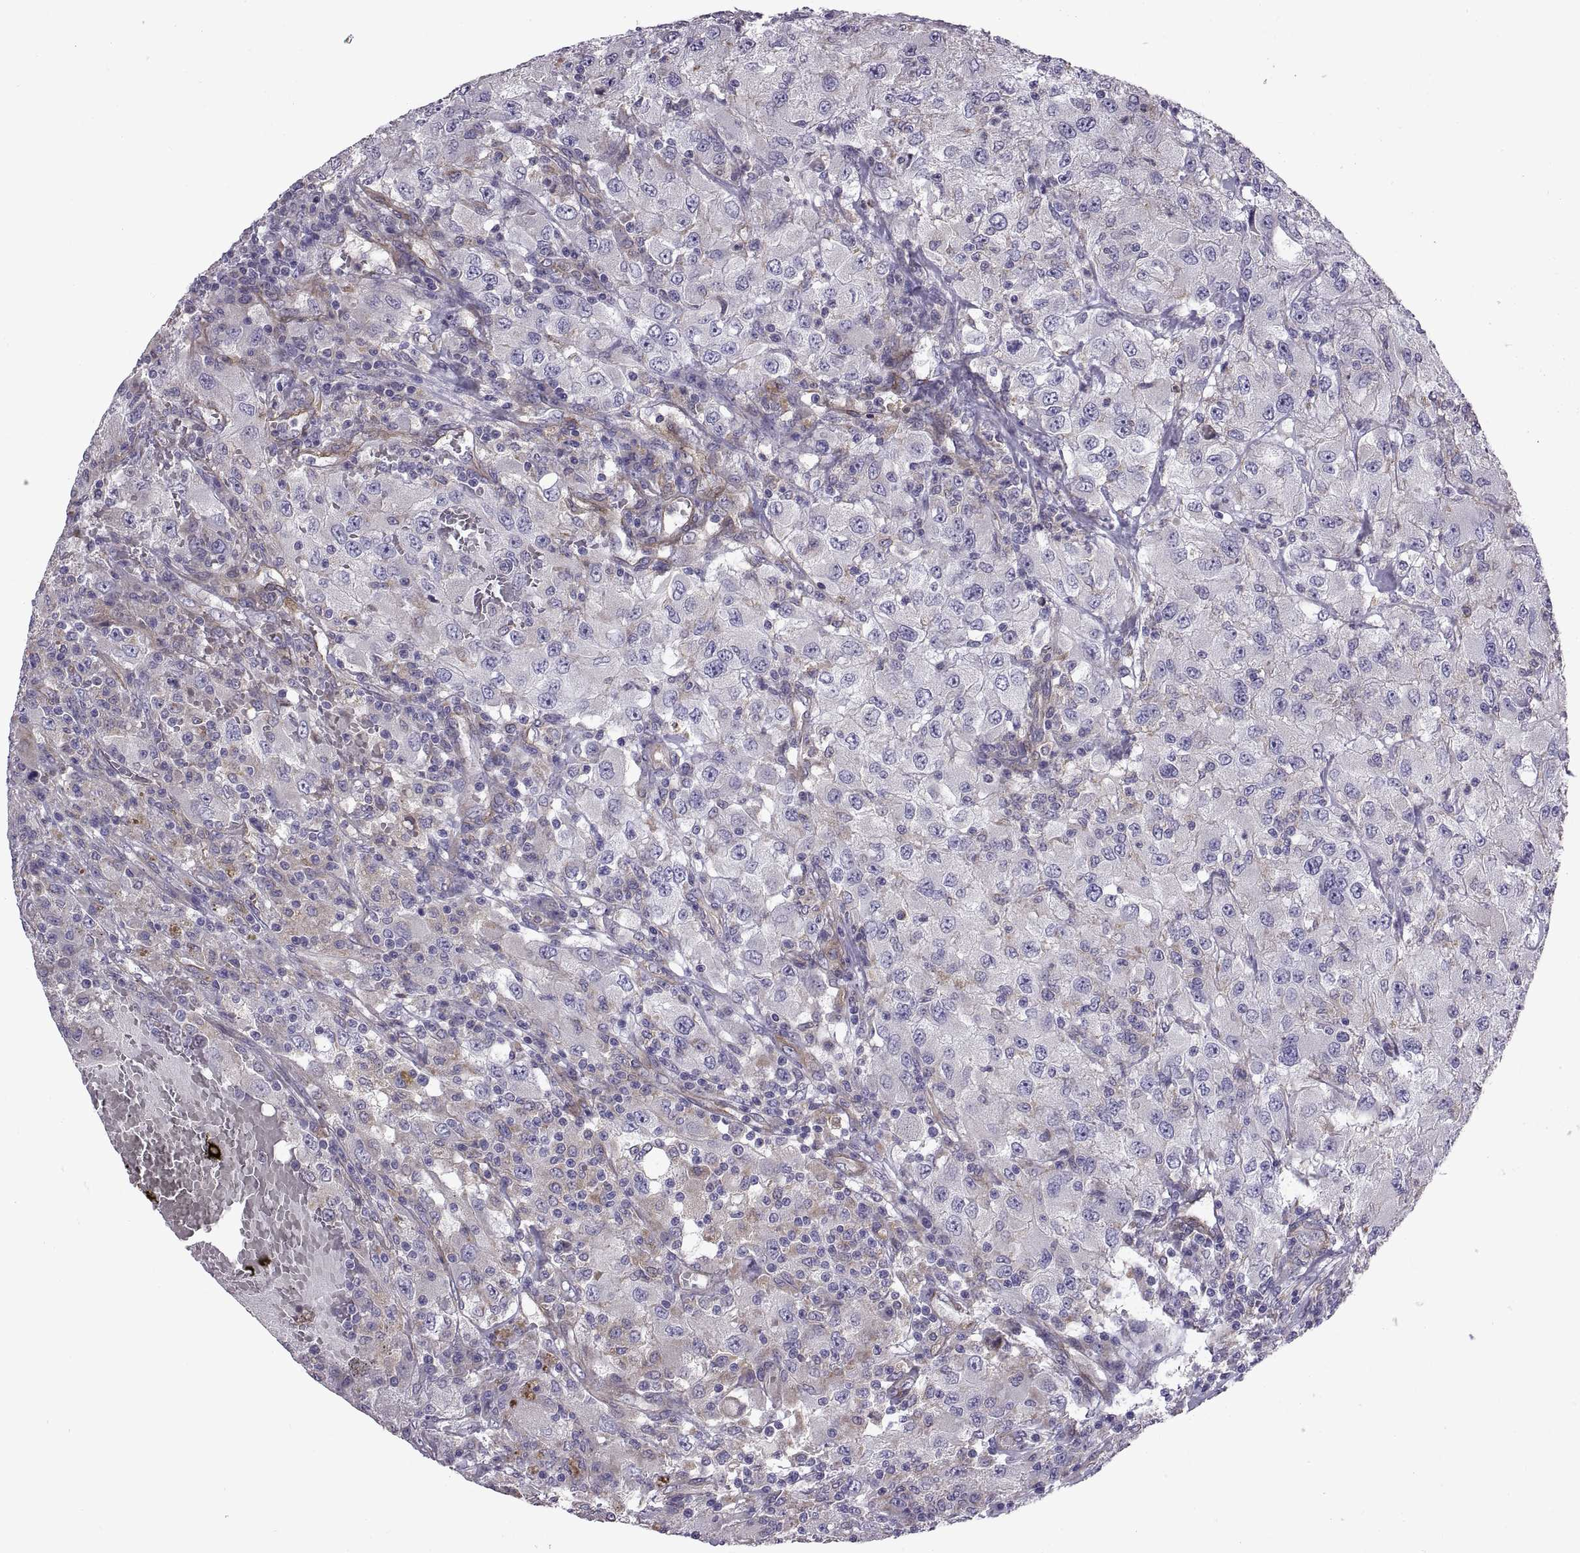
{"staining": {"intensity": "negative", "quantity": "none", "location": "none"}, "tissue": "renal cancer", "cell_type": "Tumor cells", "image_type": "cancer", "snomed": [{"axis": "morphology", "description": "Adenocarcinoma, NOS"}, {"axis": "topography", "description": "Kidney"}], "caption": "DAB (3,3'-diaminobenzidine) immunohistochemical staining of adenocarcinoma (renal) displays no significant expression in tumor cells.", "gene": "ARSL", "patient": {"sex": "female", "age": 67}}